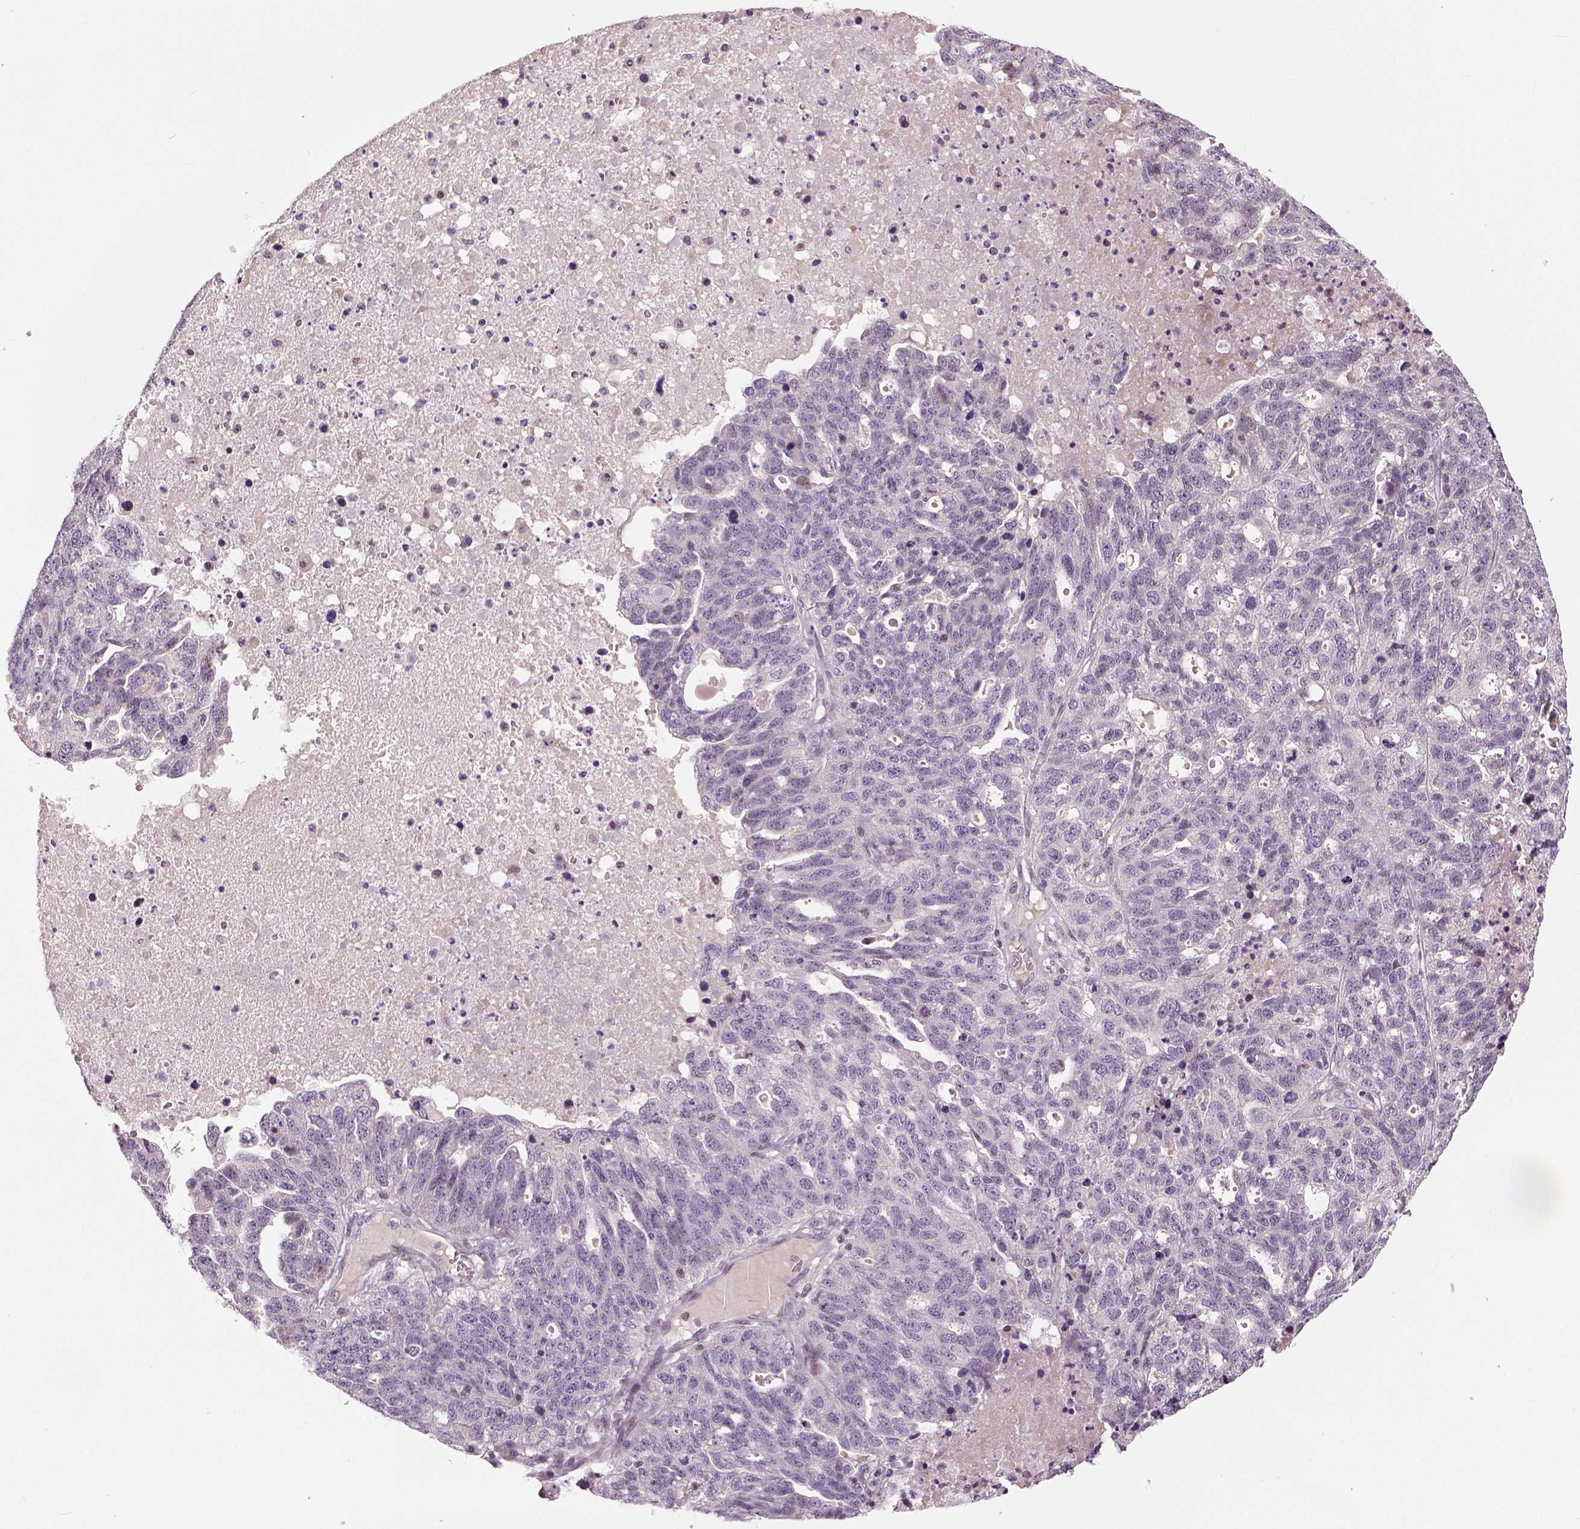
{"staining": {"intensity": "negative", "quantity": "none", "location": "none"}, "tissue": "ovarian cancer", "cell_type": "Tumor cells", "image_type": "cancer", "snomed": [{"axis": "morphology", "description": "Cystadenocarcinoma, serous, NOS"}, {"axis": "topography", "description": "Ovary"}], "caption": "Protein analysis of serous cystadenocarcinoma (ovarian) displays no significant positivity in tumor cells.", "gene": "NECAB1", "patient": {"sex": "female", "age": 71}}